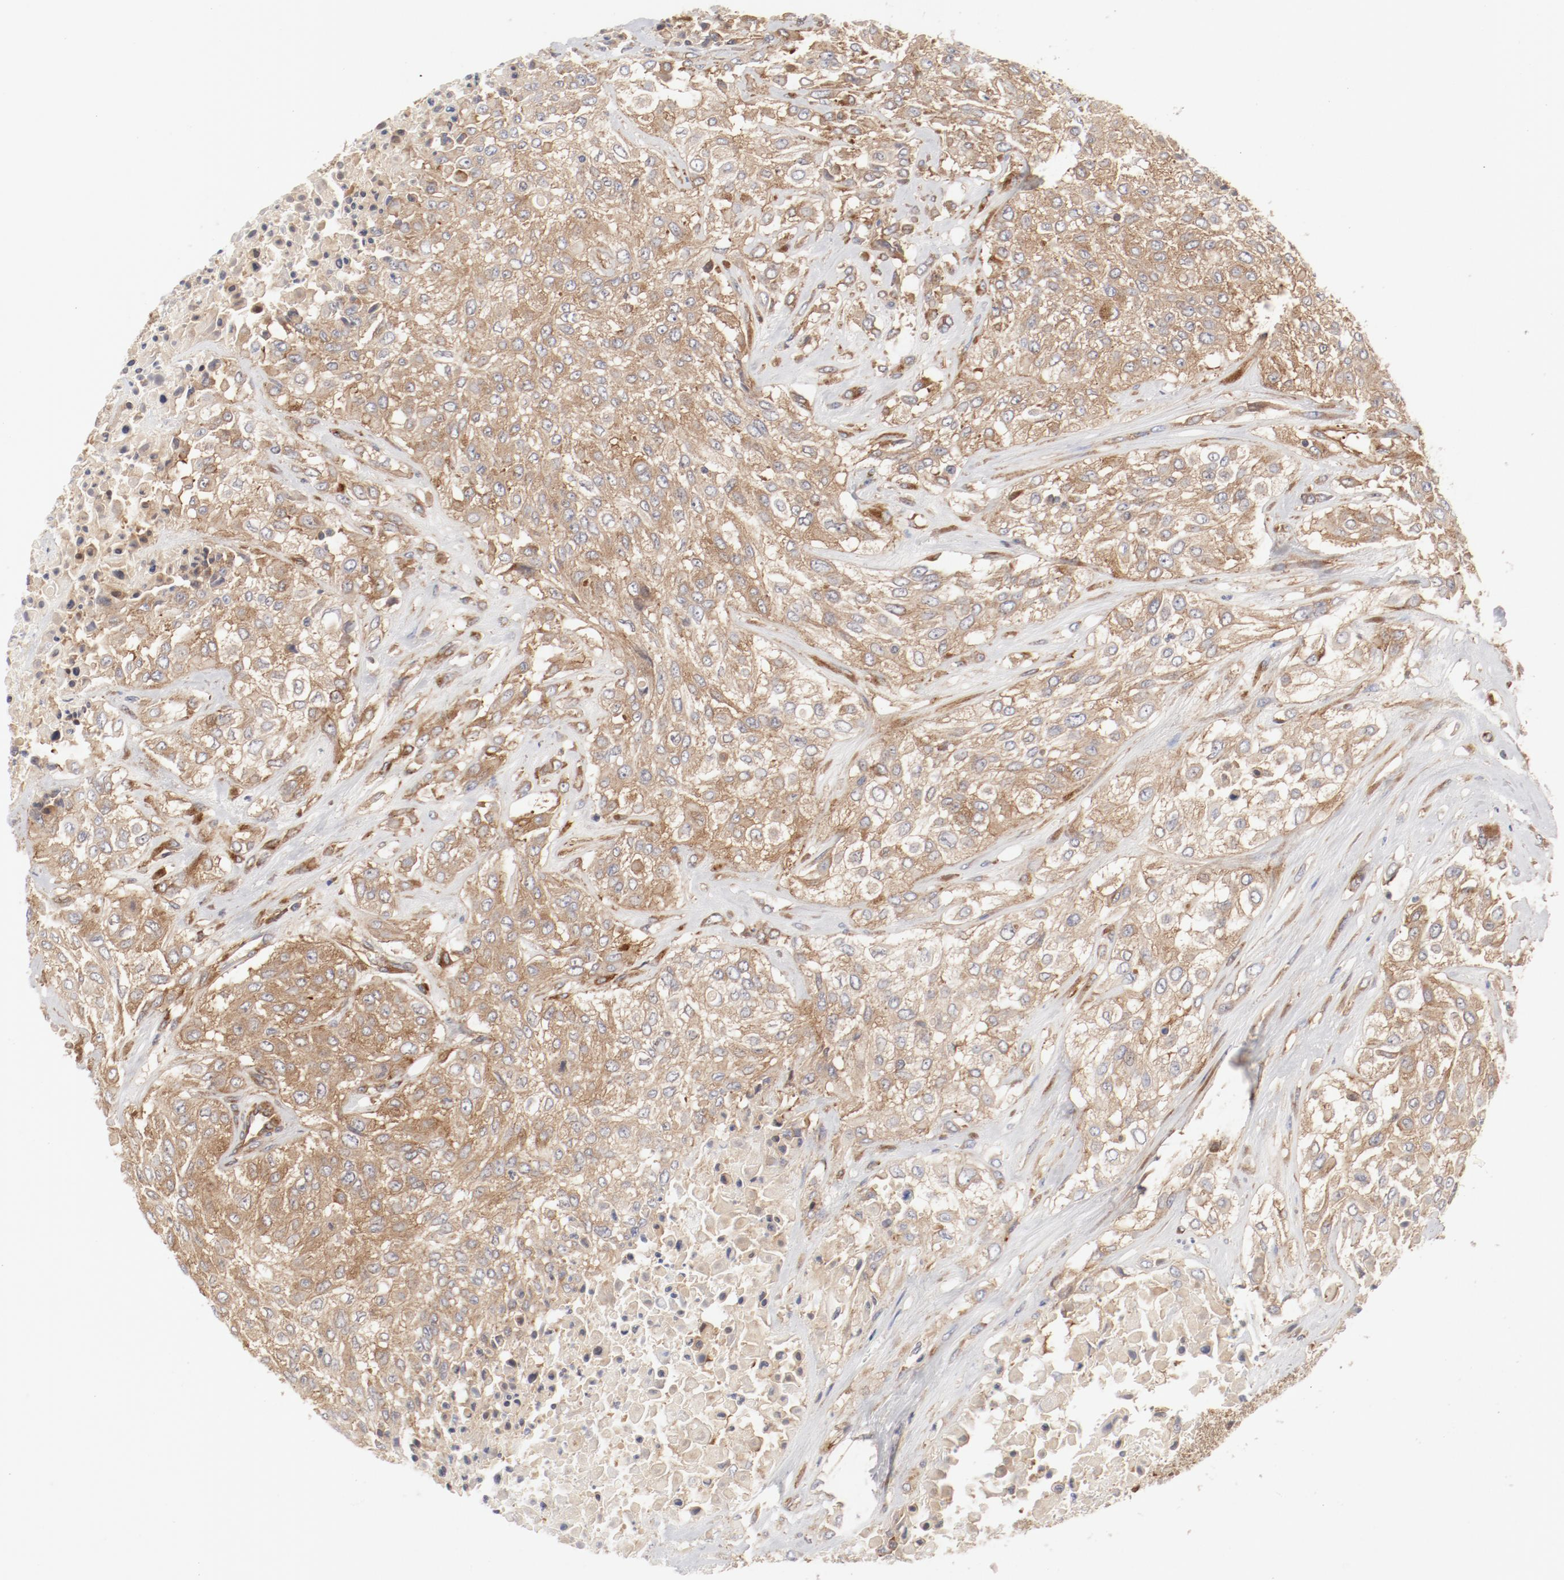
{"staining": {"intensity": "moderate", "quantity": ">75%", "location": "cytoplasmic/membranous"}, "tissue": "urothelial cancer", "cell_type": "Tumor cells", "image_type": "cancer", "snomed": [{"axis": "morphology", "description": "Urothelial carcinoma, High grade"}, {"axis": "topography", "description": "Urinary bladder"}], "caption": "Urothelial cancer tissue displays moderate cytoplasmic/membranous staining in about >75% of tumor cells, visualized by immunohistochemistry. Immunohistochemistry stains the protein in brown and the nuclei are stained blue.", "gene": "AP2A1", "patient": {"sex": "male", "age": 57}}